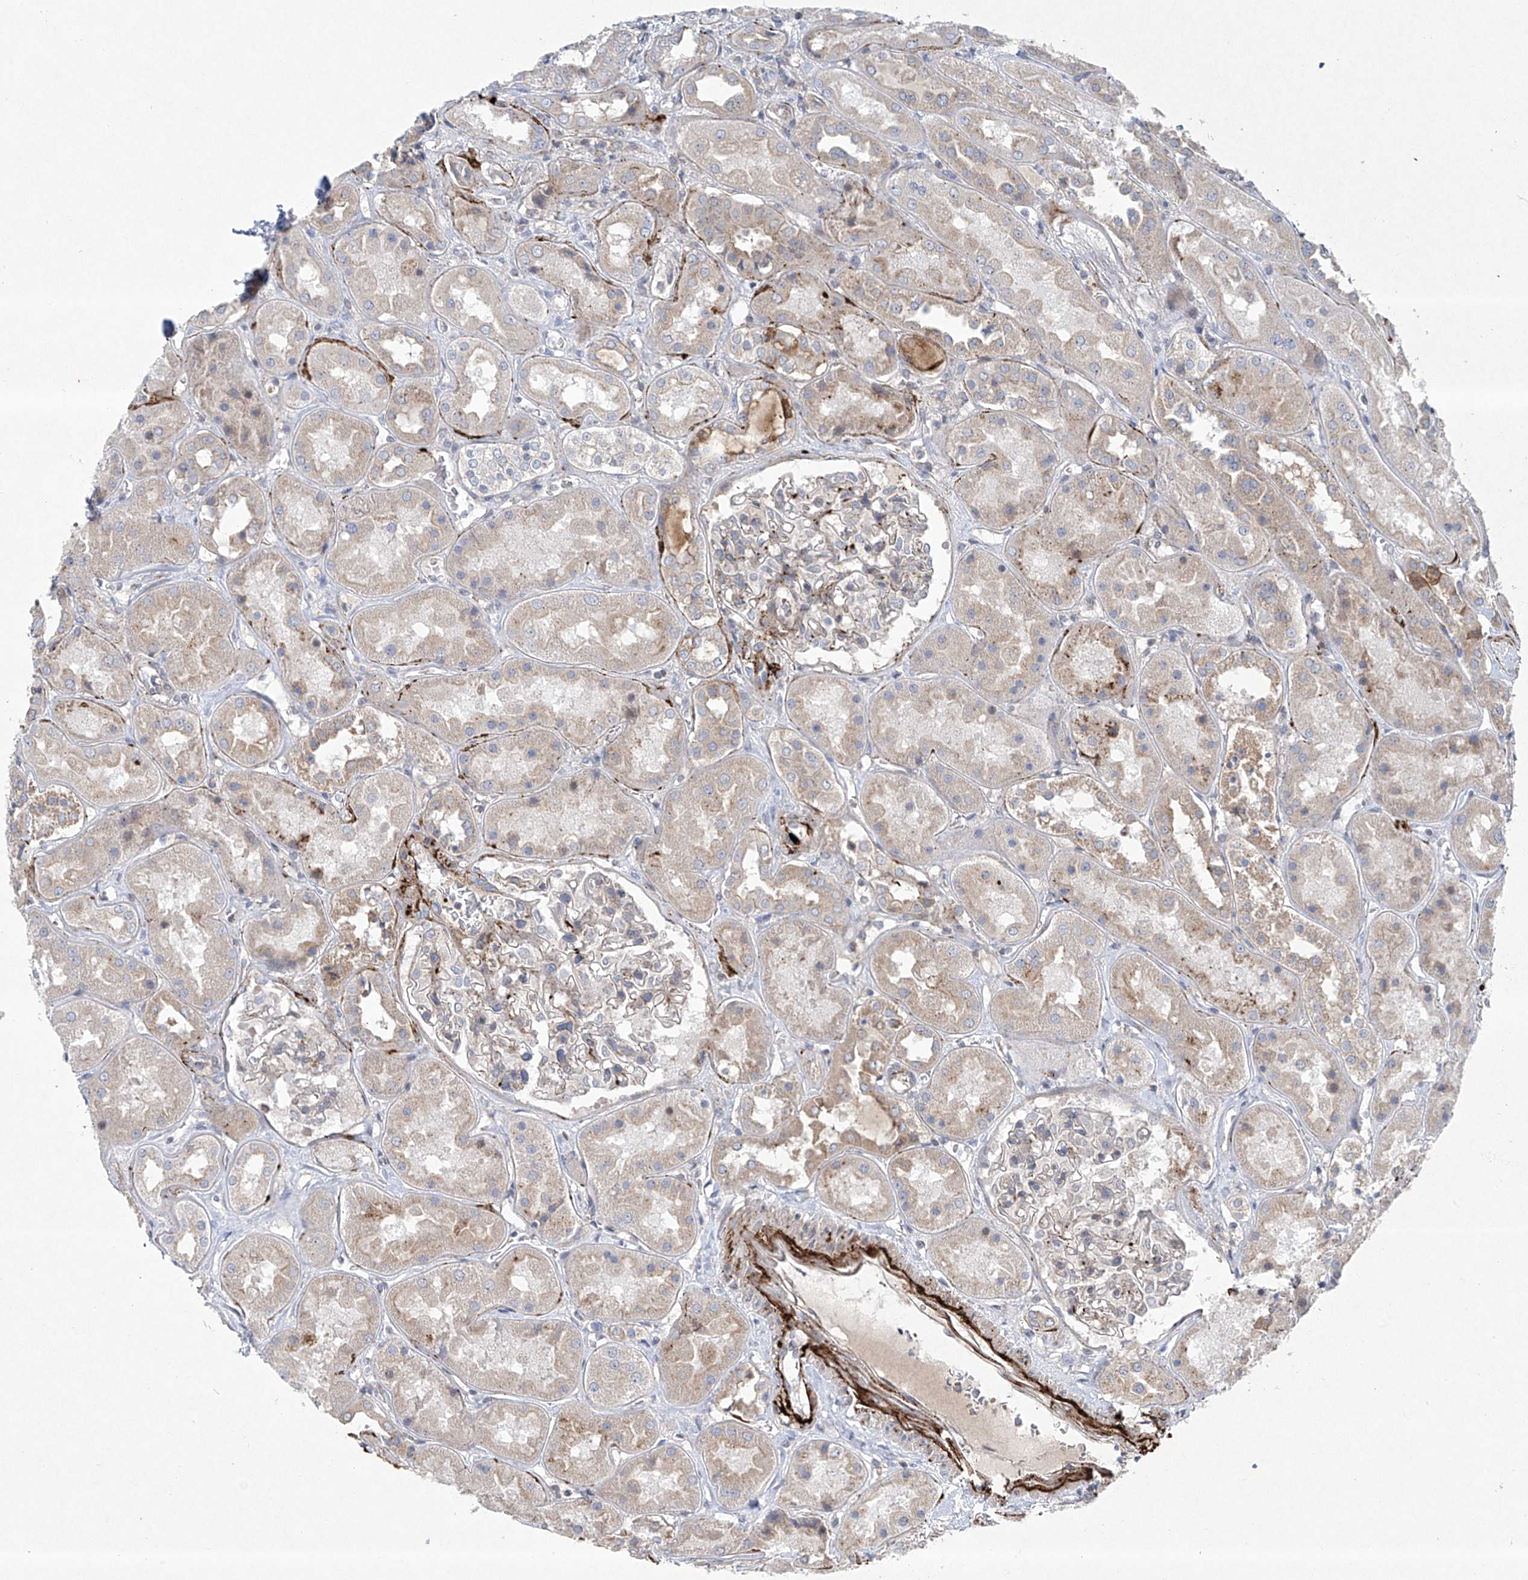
{"staining": {"intensity": "negative", "quantity": "none", "location": "none"}, "tissue": "kidney", "cell_type": "Cells in glomeruli", "image_type": "normal", "snomed": [{"axis": "morphology", "description": "Normal tissue, NOS"}, {"axis": "topography", "description": "Kidney"}], "caption": "This photomicrograph is of unremarkable kidney stained with immunohistochemistry to label a protein in brown with the nuclei are counter-stained blue. There is no staining in cells in glomeruli.", "gene": "TJAP1", "patient": {"sex": "male", "age": 70}}